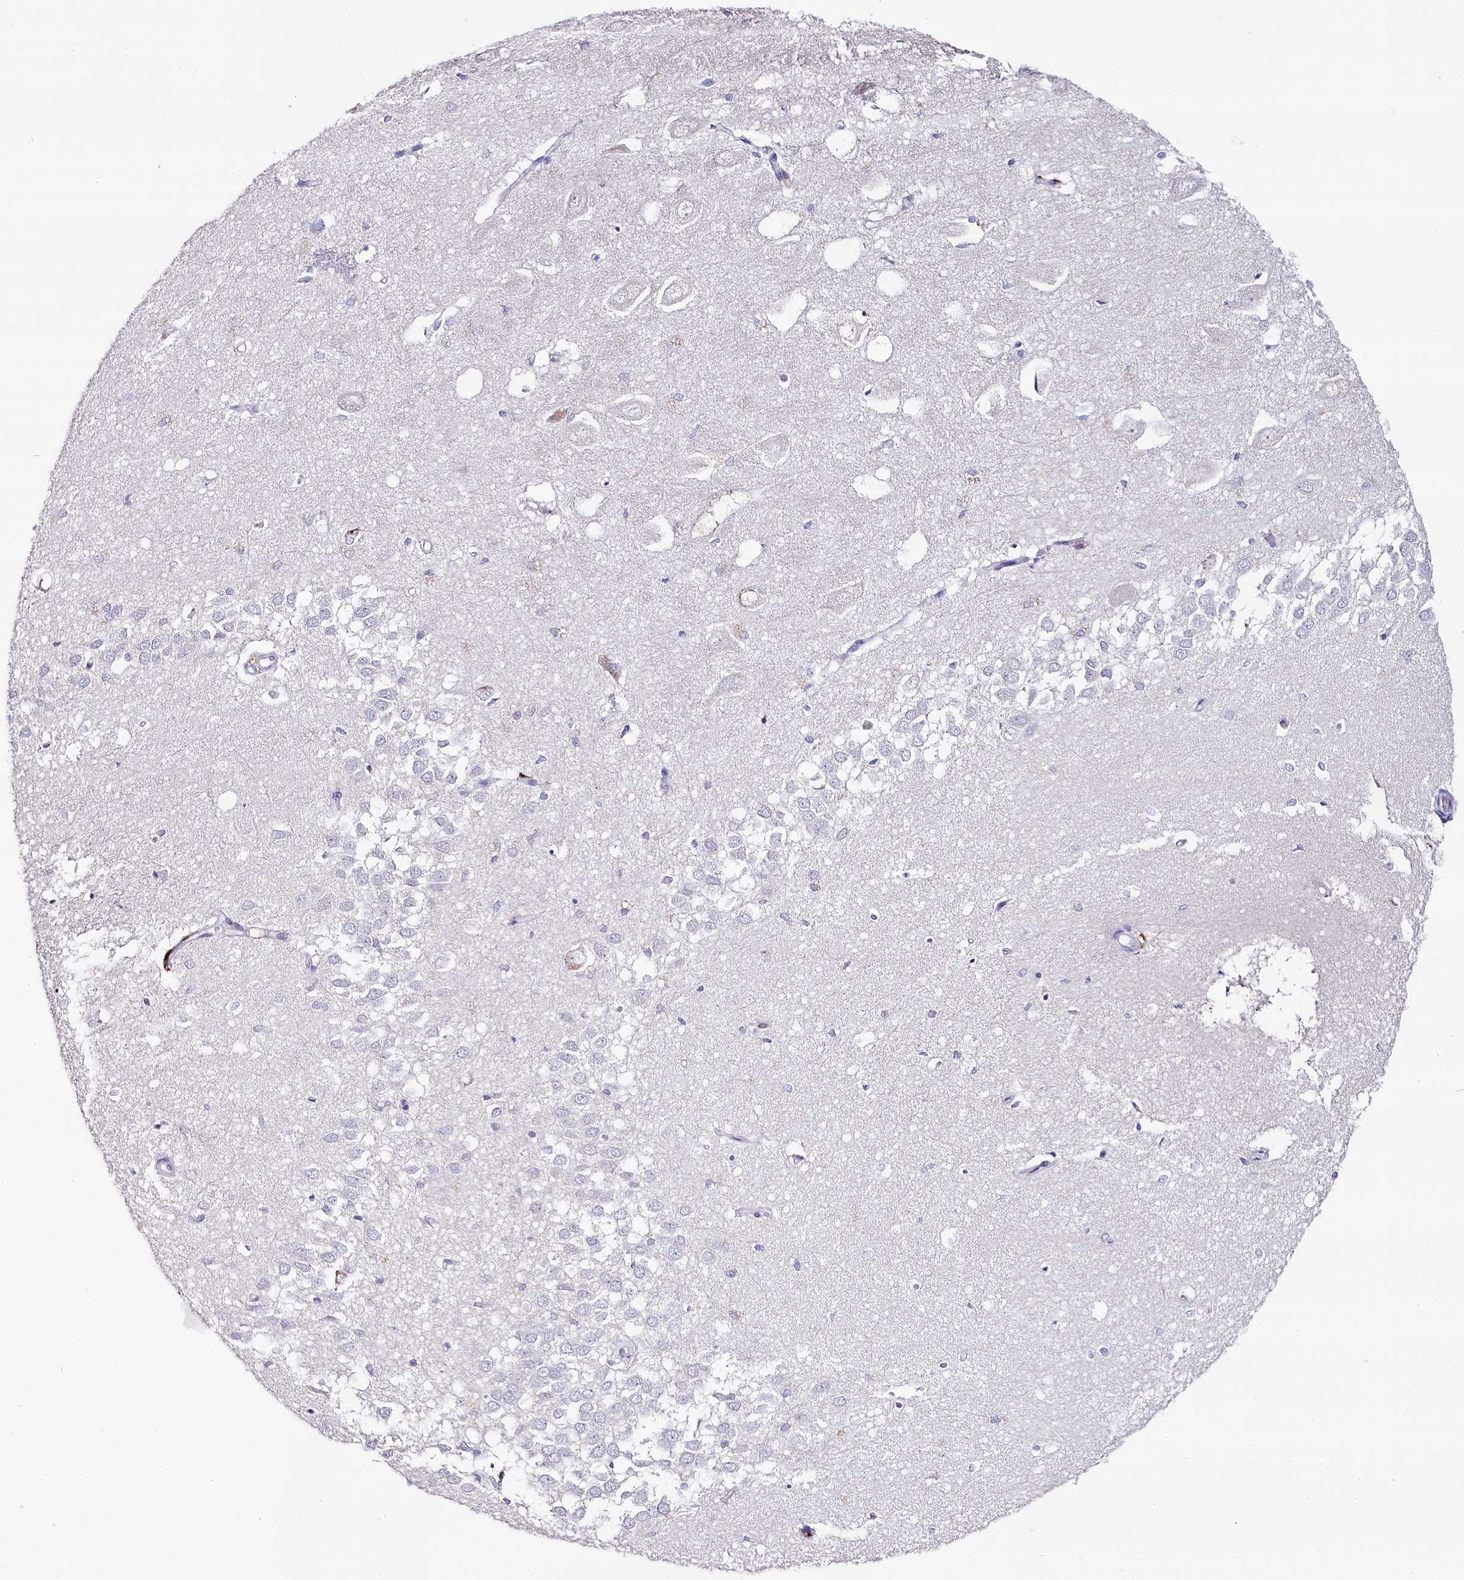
{"staining": {"intensity": "negative", "quantity": "none", "location": "none"}, "tissue": "hippocampus", "cell_type": "Glial cells", "image_type": "normal", "snomed": [{"axis": "morphology", "description": "Normal tissue, NOS"}, {"axis": "topography", "description": "Hippocampus"}], "caption": "This is a photomicrograph of immunohistochemistry (IHC) staining of normal hippocampus, which shows no staining in glial cells. (Brightfield microscopy of DAB (3,3'-diaminobenzidine) IHC at high magnification).", "gene": "CLEC4M", "patient": {"sex": "female", "age": 64}}